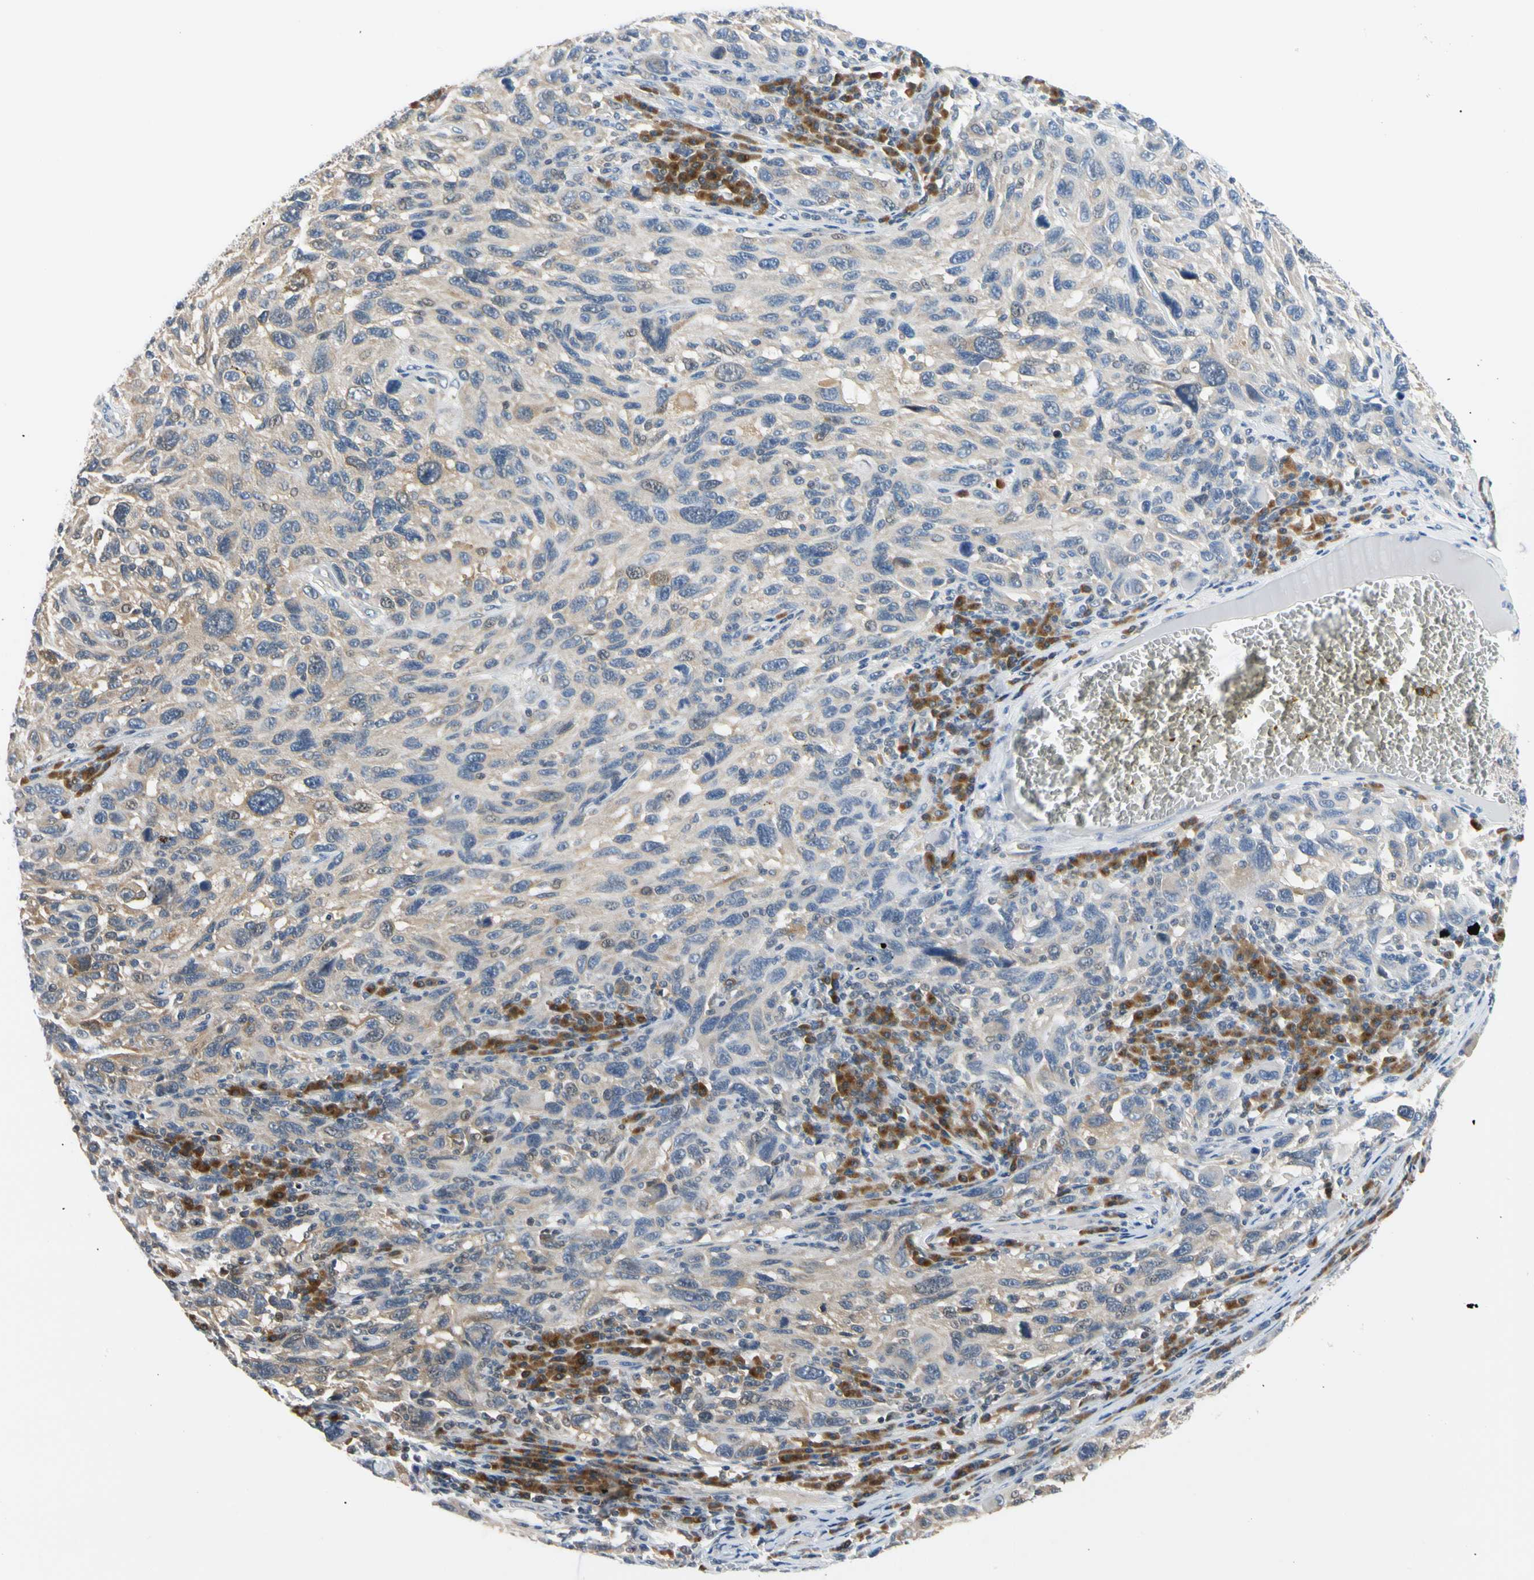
{"staining": {"intensity": "weak", "quantity": "25%-75%", "location": "cytoplasmic/membranous"}, "tissue": "melanoma", "cell_type": "Tumor cells", "image_type": "cancer", "snomed": [{"axis": "morphology", "description": "Malignant melanoma, NOS"}, {"axis": "topography", "description": "Skin"}], "caption": "High-magnification brightfield microscopy of melanoma stained with DAB (3,3'-diaminobenzidine) (brown) and counterstained with hematoxylin (blue). tumor cells exhibit weak cytoplasmic/membranous positivity is appreciated in approximately25%-75% of cells. (DAB (3,3'-diaminobenzidine) IHC with brightfield microscopy, high magnification).", "gene": "SEC23B", "patient": {"sex": "male", "age": 53}}